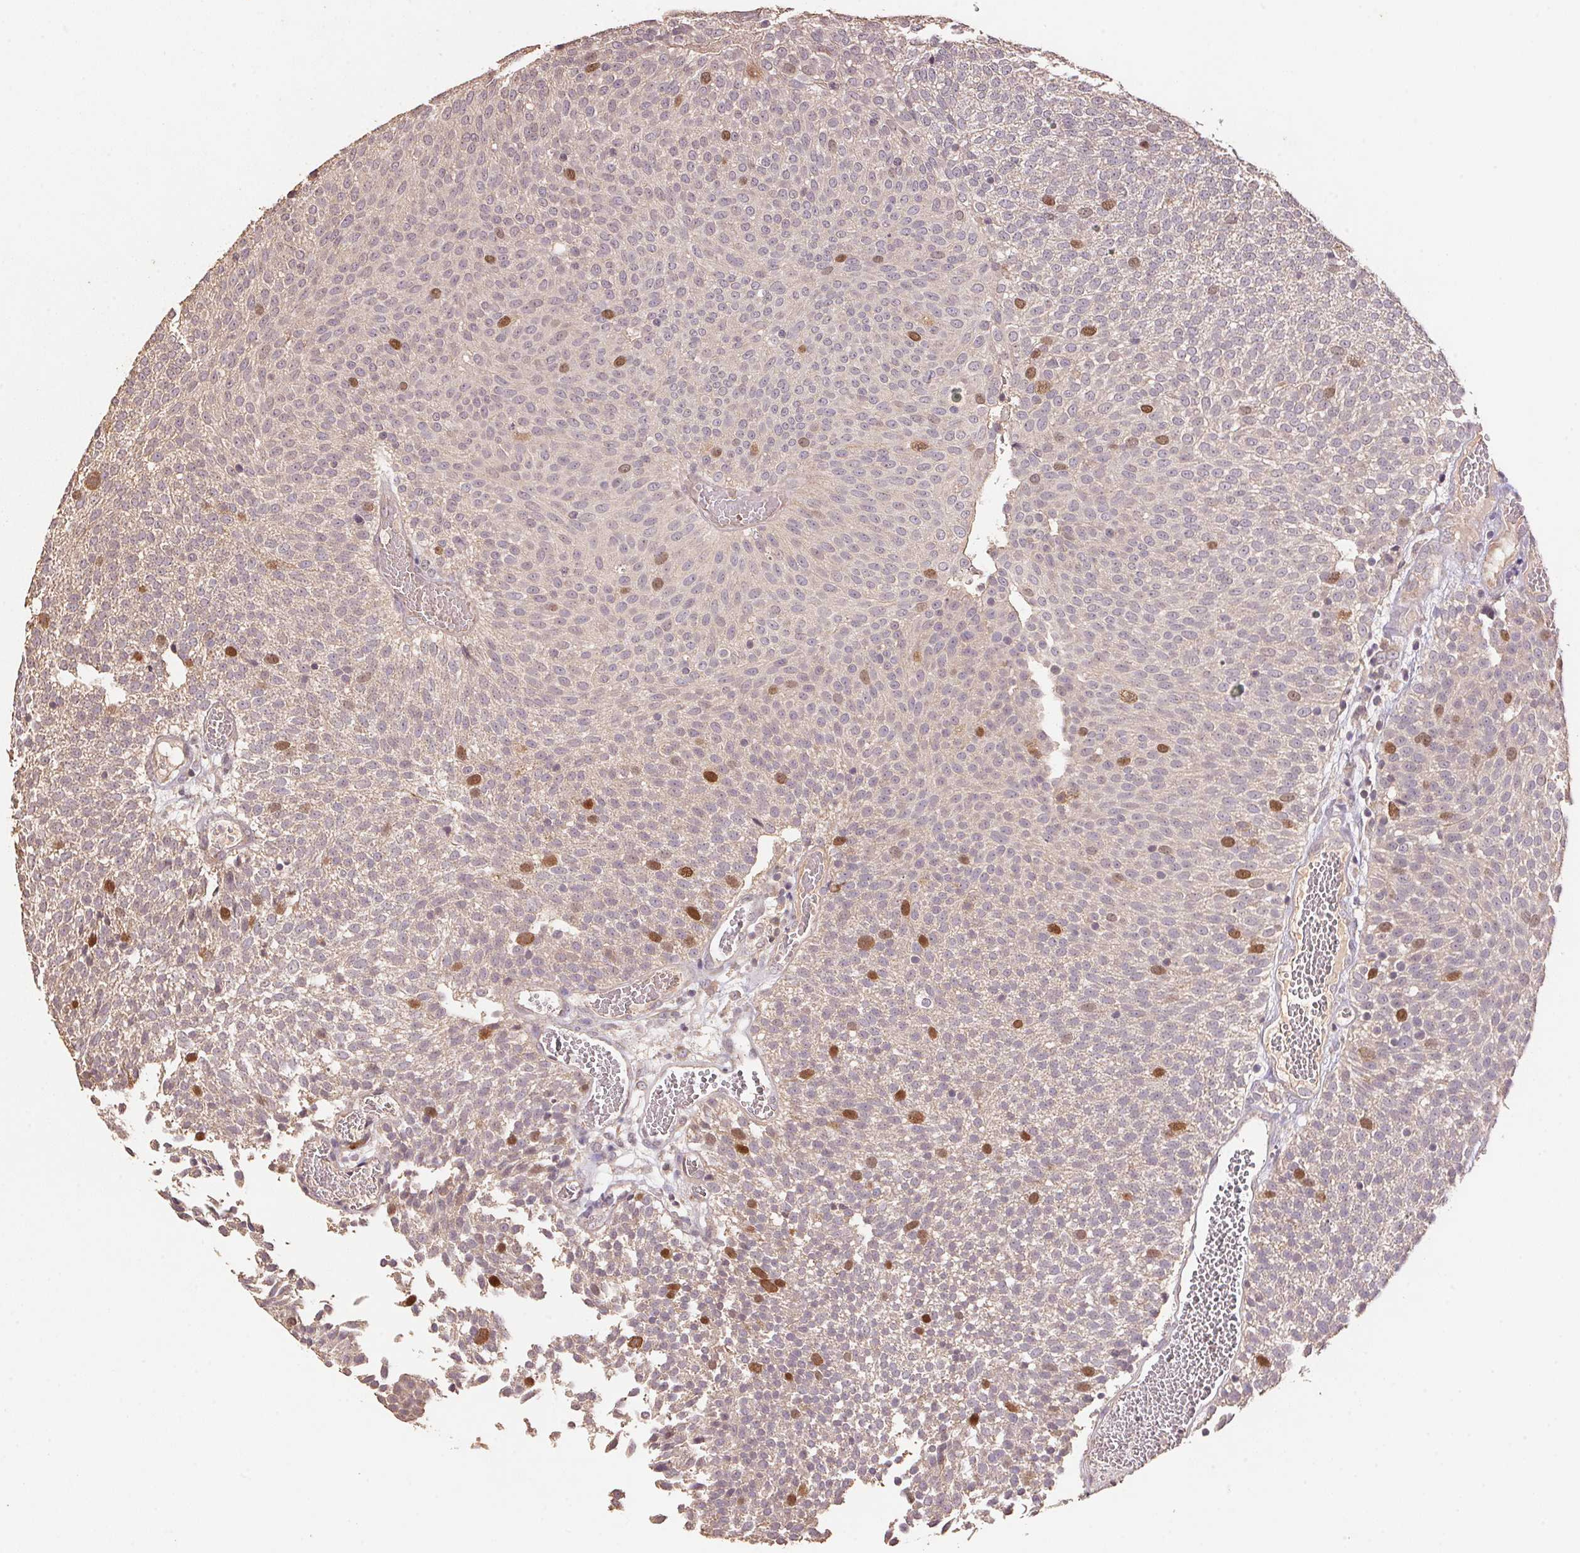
{"staining": {"intensity": "moderate", "quantity": "<25%", "location": "nuclear"}, "tissue": "urothelial cancer", "cell_type": "Tumor cells", "image_type": "cancer", "snomed": [{"axis": "morphology", "description": "Urothelial carcinoma, Low grade"}, {"axis": "topography", "description": "Urinary bladder"}], "caption": "Protein expression by immunohistochemistry (IHC) displays moderate nuclear expression in about <25% of tumor cells in urothelial carcinoma (low-grade).", "gene": "CENPF", "patient": {"sex": "female", "age": 79}}